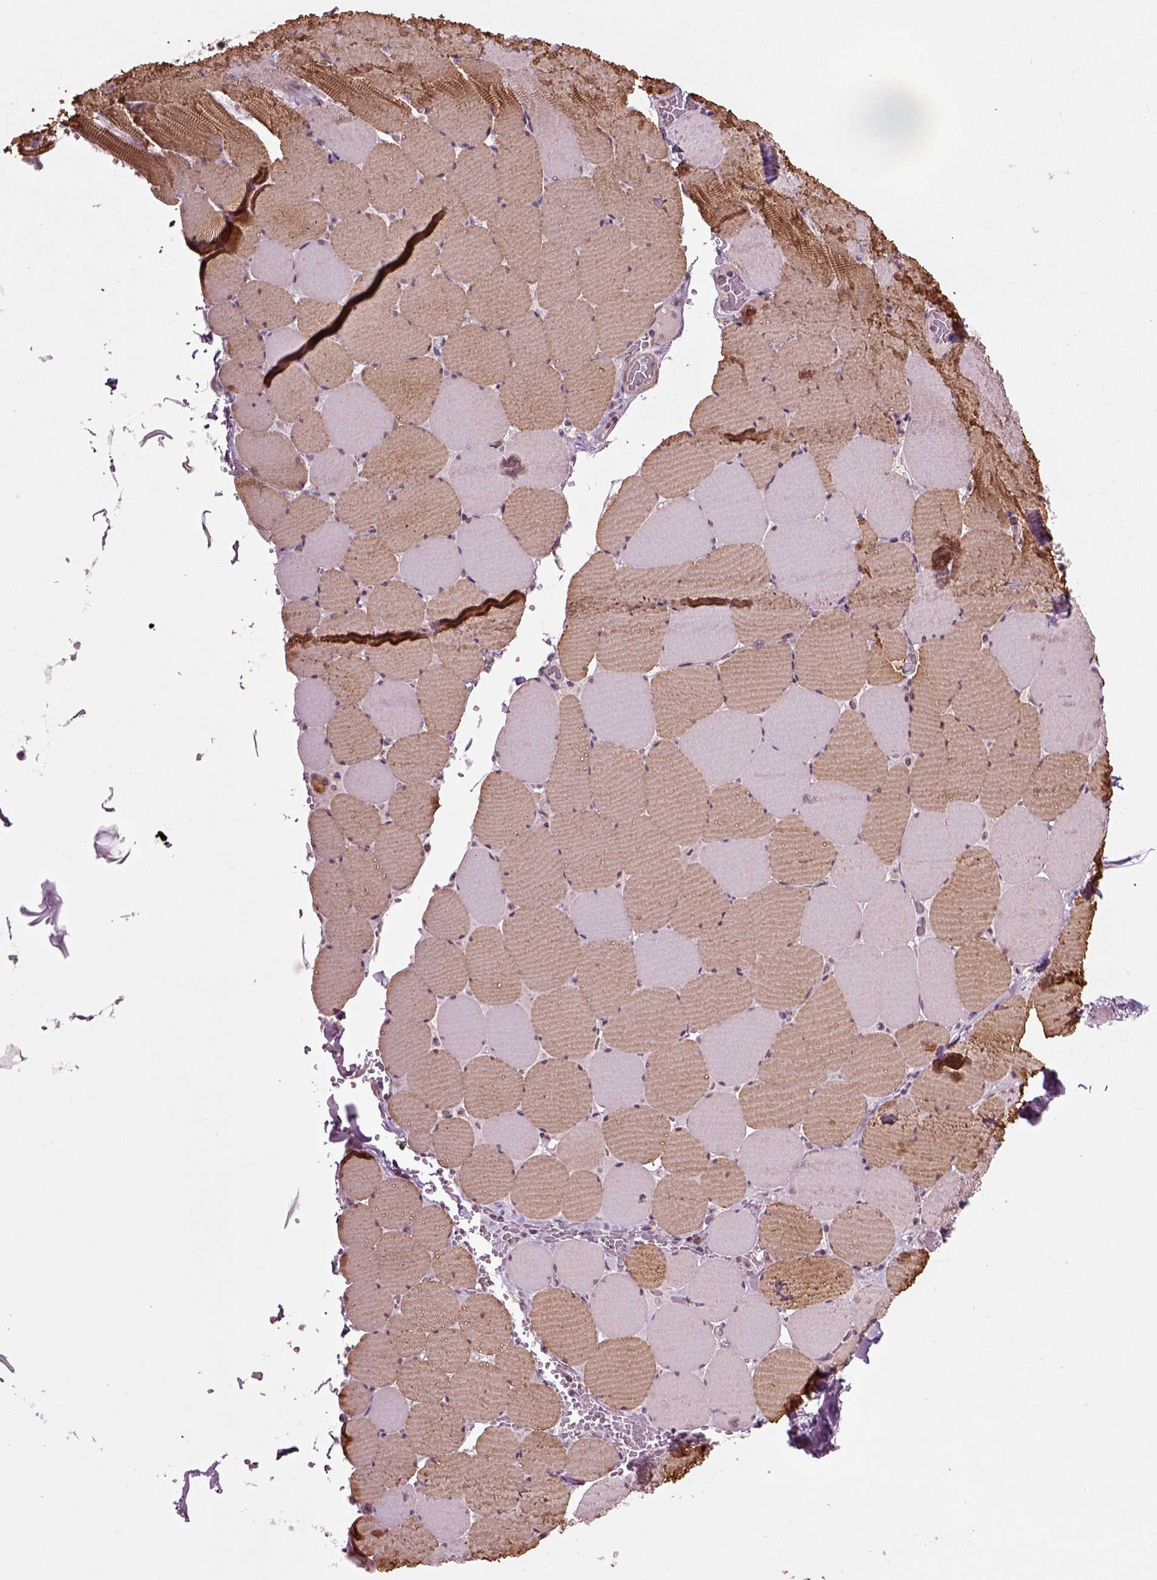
{"staining": {"intensity": "moderate", "quantity": ">75%", "location": "cytoplasmic/membranous"}, "tissue": "skeletal muscle", "cell_type": "Myocytes", "image_type": "normal", "snomed": [{"axis": "morphology", "description": "Normal tissue, NOS"}, {"axis": "morphology", "description": "Malignant melanoma, Metastatic site"}, {"axis": "topography", "description": "Skeletal muscle"}], "caption": "DAB immunohistochemical staining of benign human skeletal muscle shows moderate cytoplasmic/membranous protein expression in about >75% of myocytes.", "gene": "KNSTRN", "patient": {"sex": "male", "age": 50}}